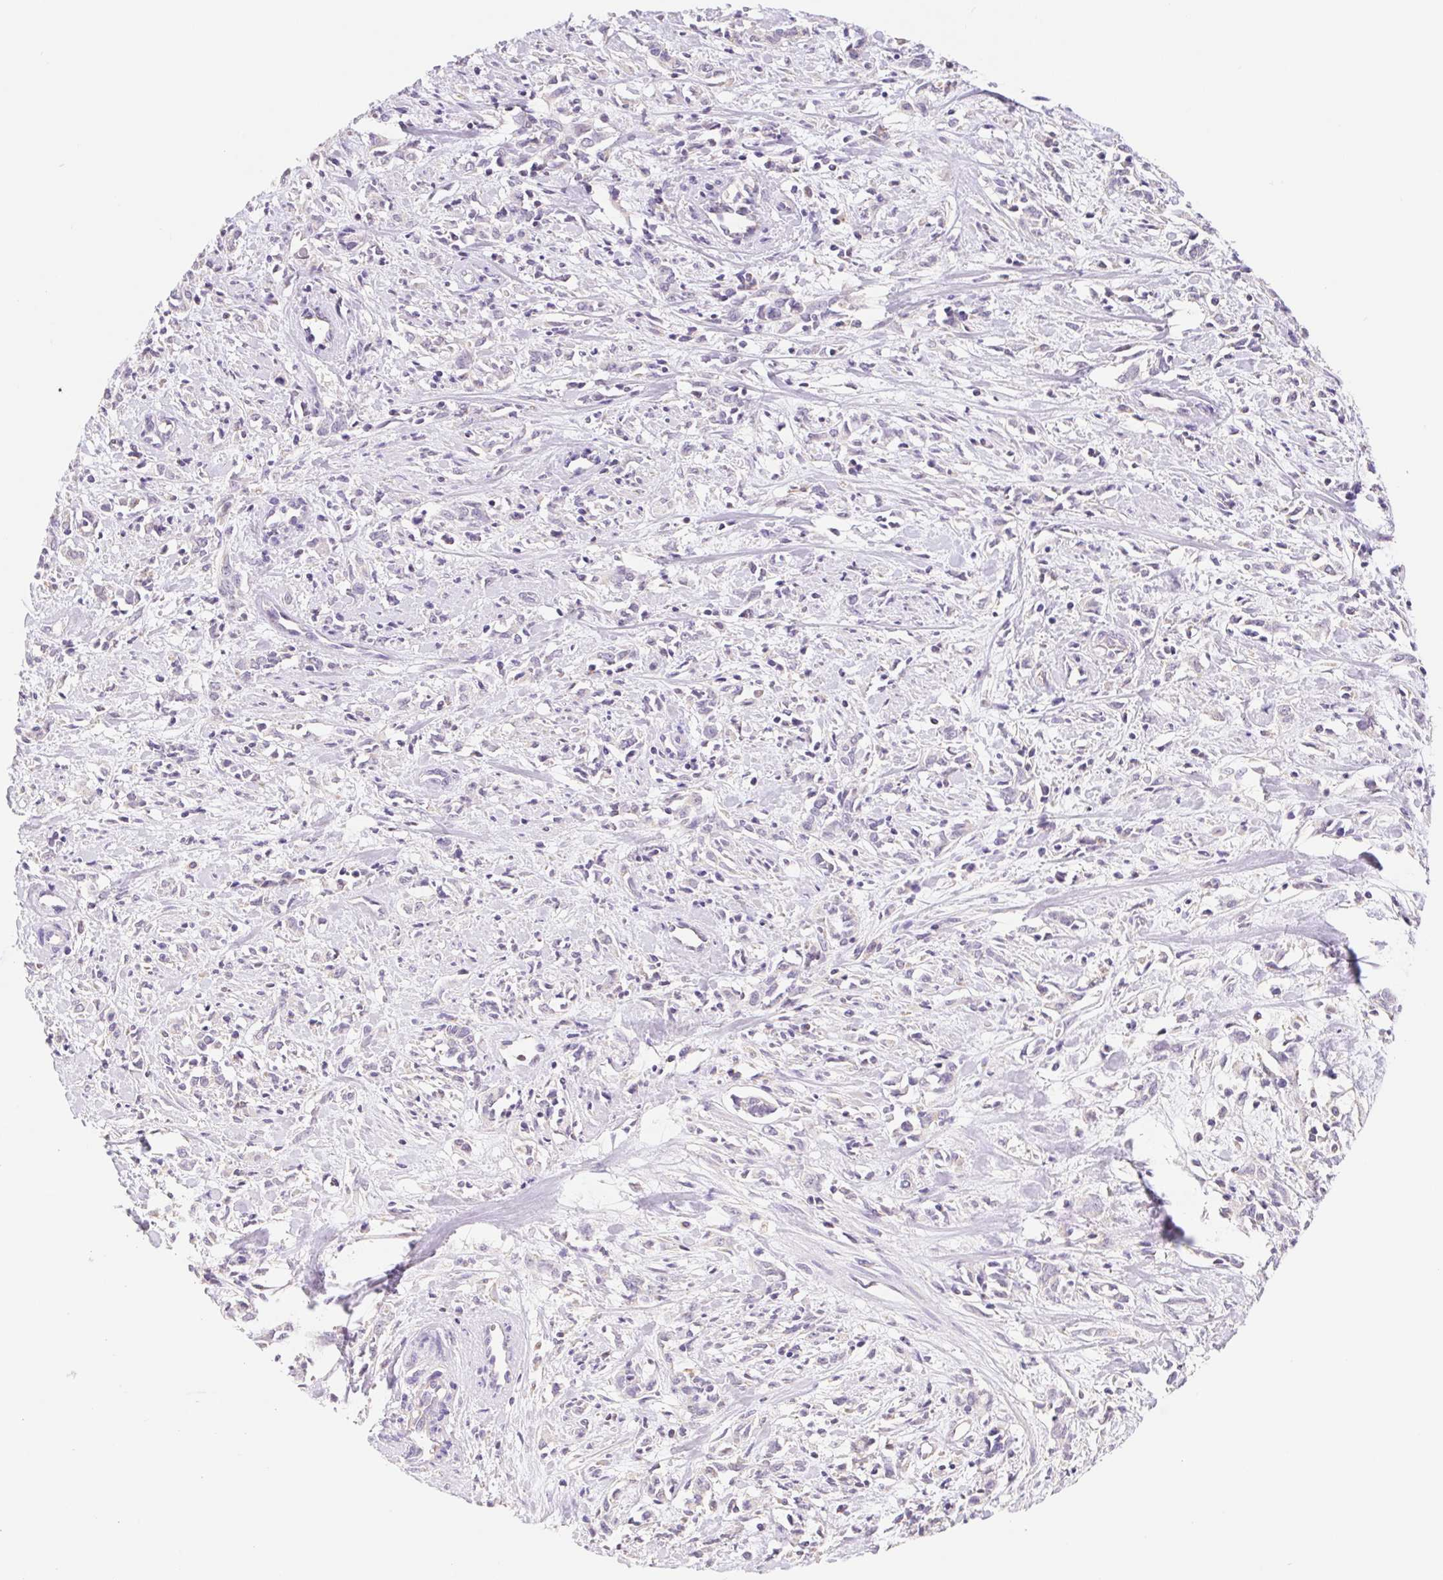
{"staining": {"intensity": "negative", "quantity": "none", "location": "none"}, "tissue": "cervical cancer", "cell_type": "Tumor cells", "image_type": "cancer", "snomed": [{"axis": "morphology", "description": "Adenocarcinoma, NOS"}, {"axis": "topography", "description": "Cervix"}], "caption": "Tumor cells show no significant protein staining in cervical cancer. The staining was performed using DAB to visualize the protein expression in brown, while the nuclei were stained in blue with hematoxylin (Magnification: 20x).", "gene": "FKBP6", "patient": {"sex": "female", "age": 40}}